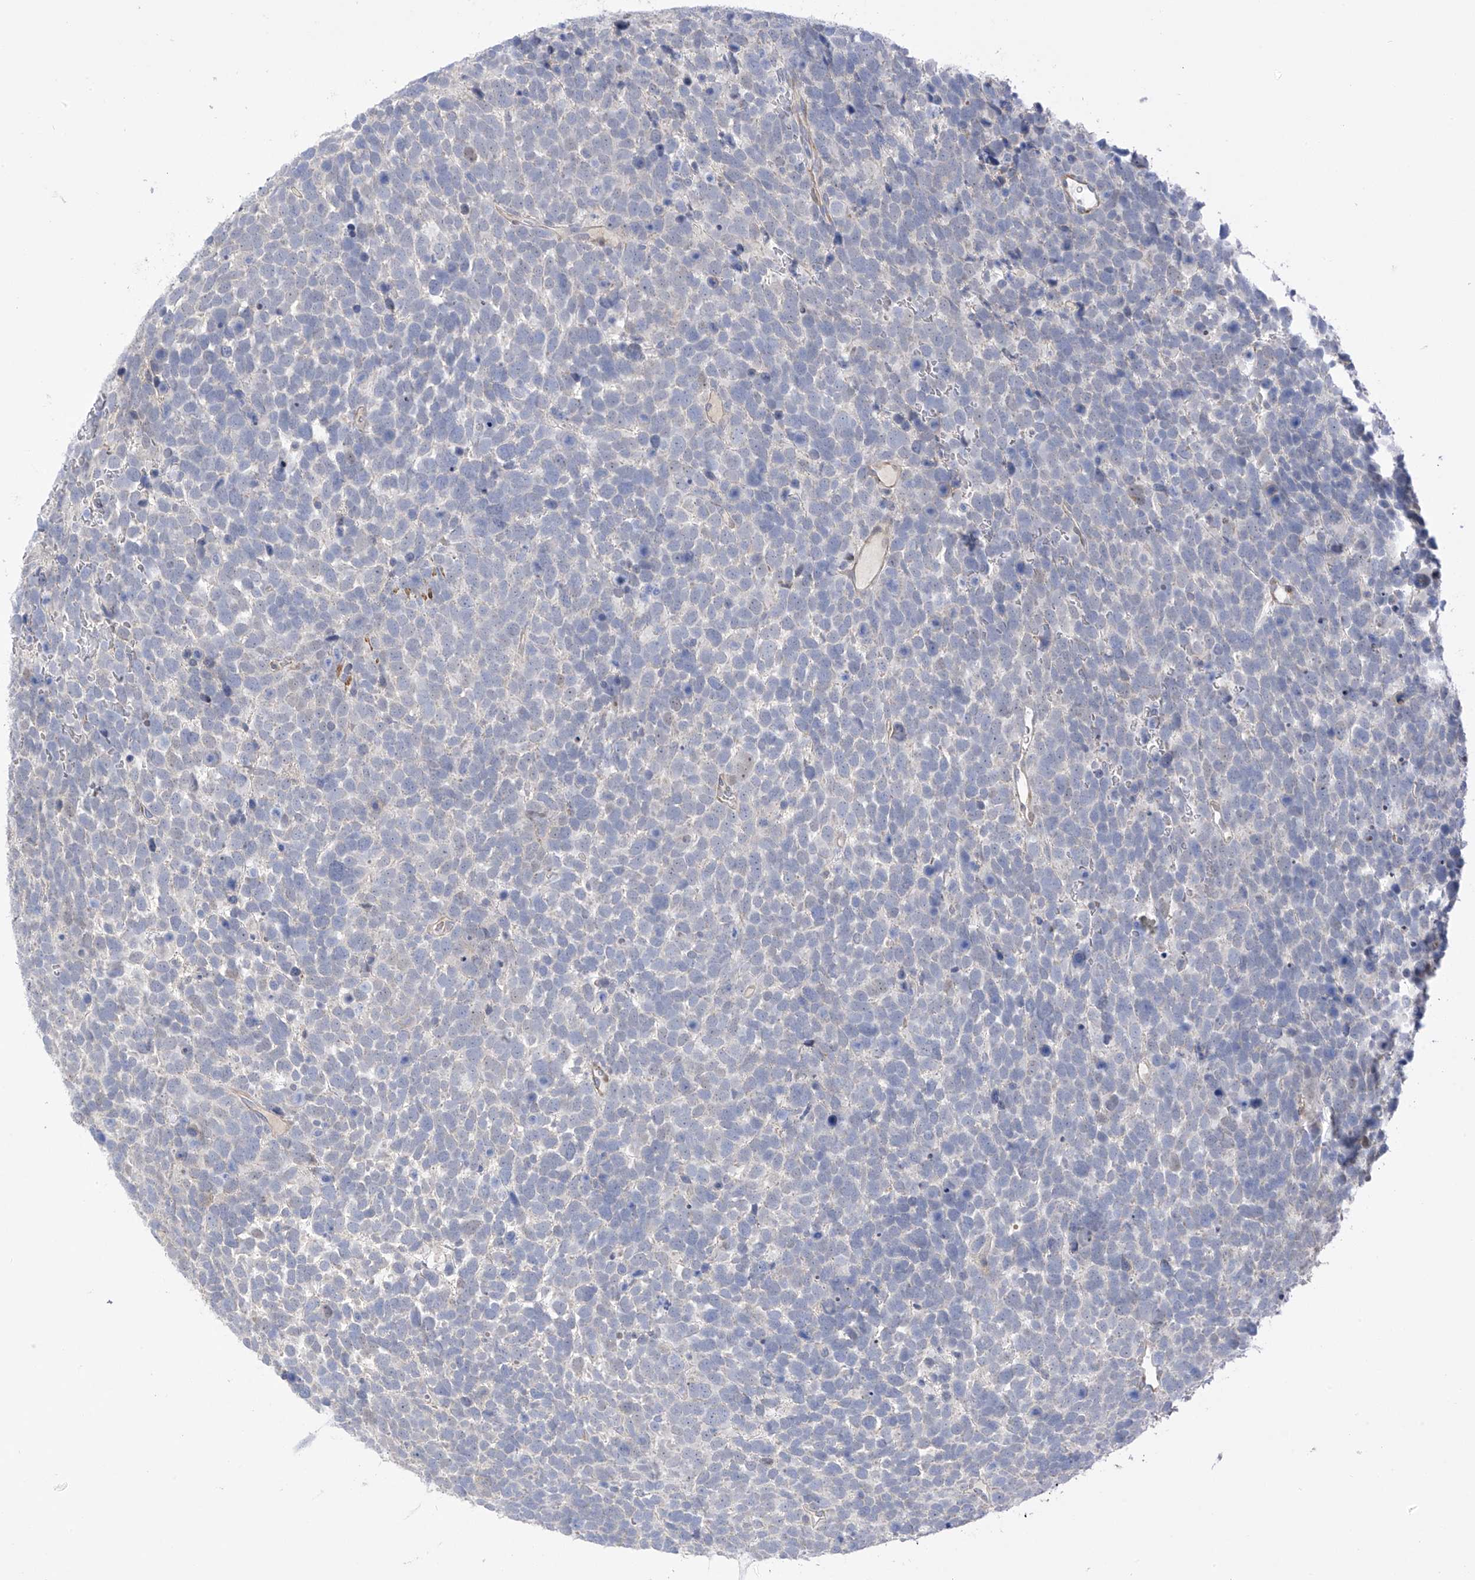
{"staining": {"intensity": "negative", "quantity": "none", "location": "none"}, "tissue": "urothelial cancer", "cell_type": "Tumor cells", "image_type": "cancer", "snomed": [{"axis": "morphology", "description": "Urothelial carcinoma, High grade"}, {"axis": "topography", "description": "Urinary bladder"}], "caption": "Human urothelial cancer stained for a protein using immunohistochemistry (IHC) shows no expression in tumor cells.", "gene": "ZNF641", "patient": {"sex": "female", "age": 82}}